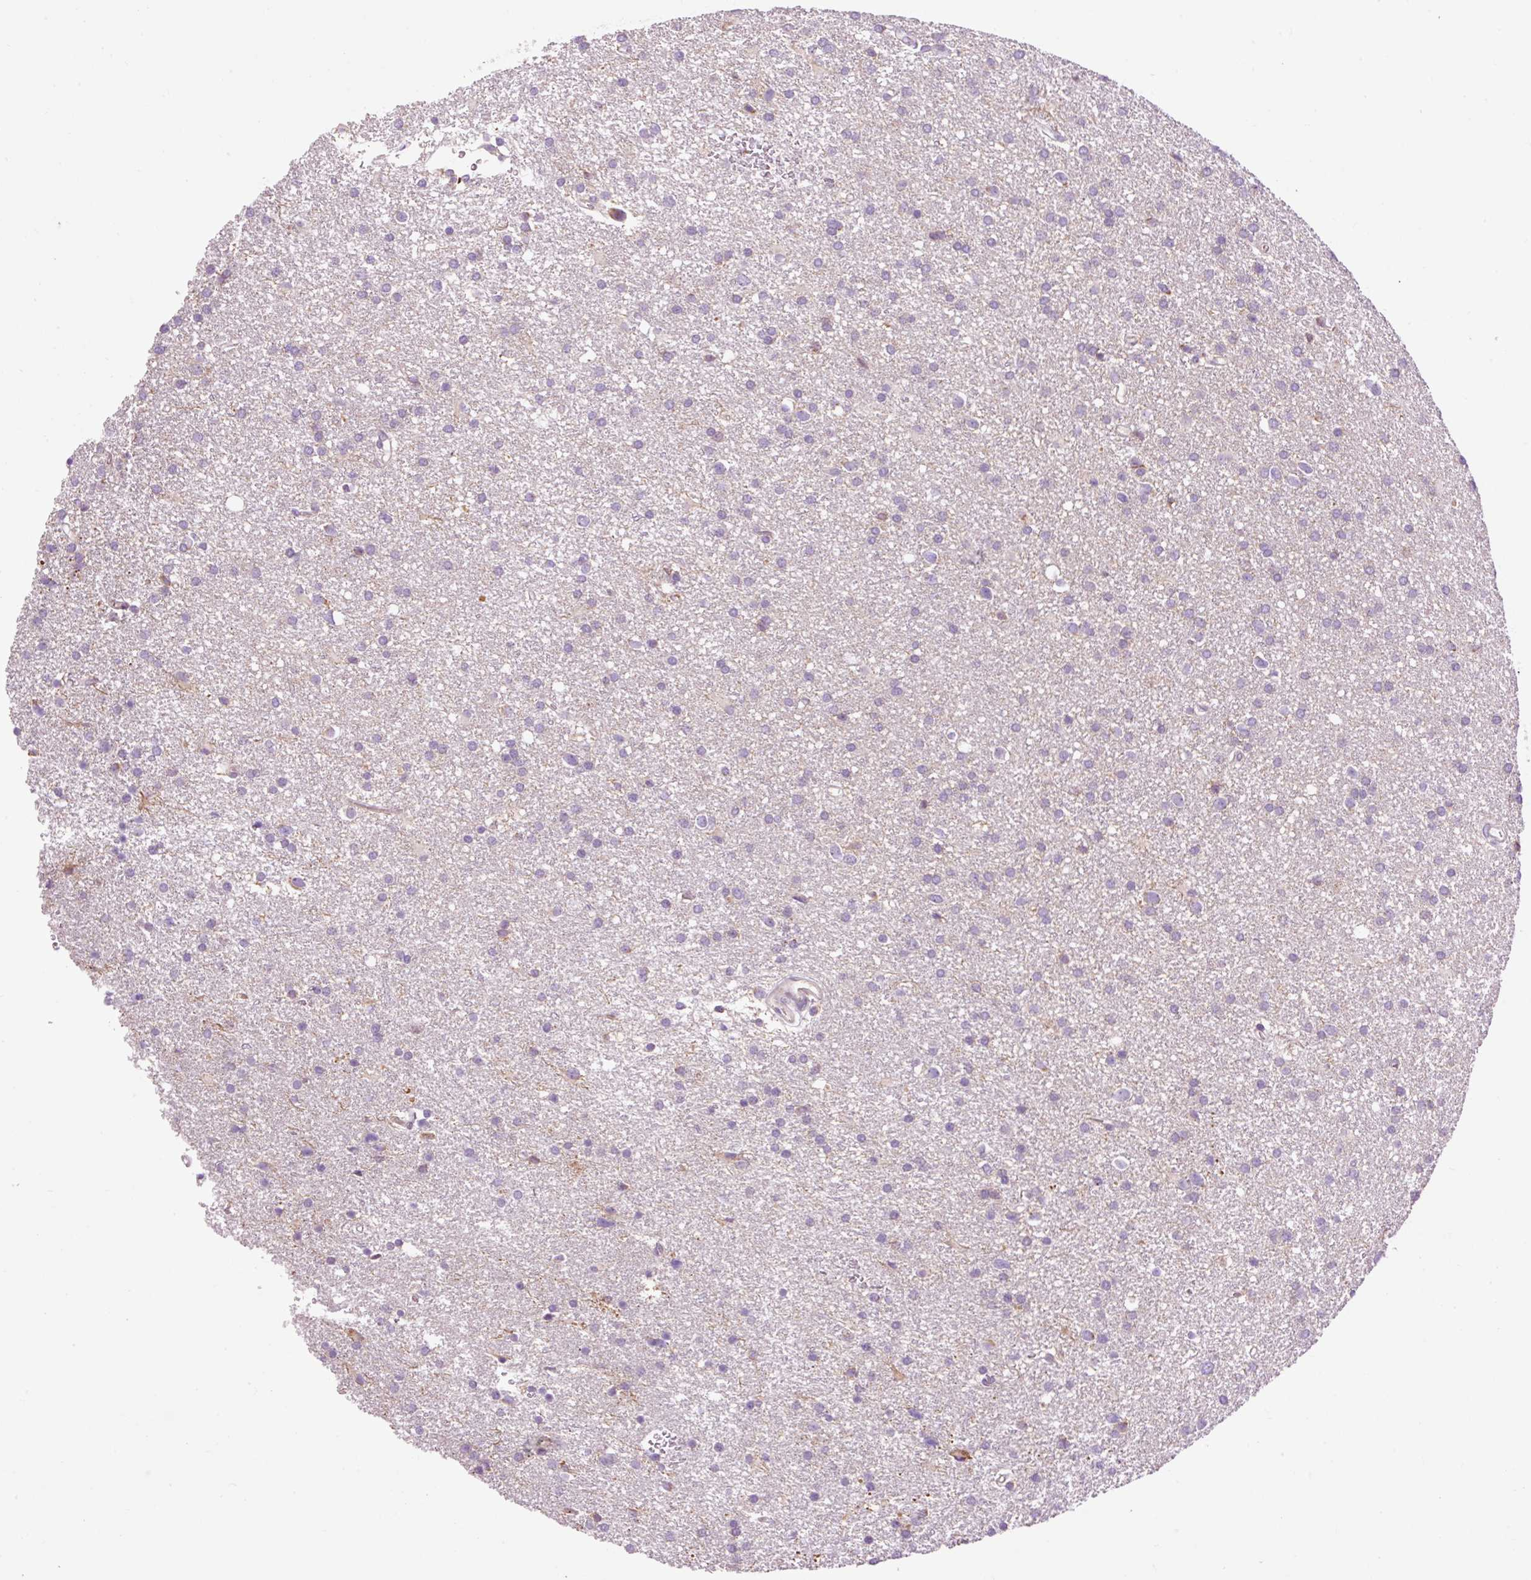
{"staining": {"intensity": "negative", "quantity": "none", "location": "none"}, "tissue": "glioma", "cell_type": "Tumor cells", "image_type": "cancer", "snomed": [{"axis": "morphology", "description": "Glioma, malignant, Low grade"}, {"axis": "topography", "description": "Brain"}], "caption": "Histopathology image shows no protein positivity in tumor cells of glioma tissue.", "gene": "CD83", "patient": {"sex": "female", "age": 32}}